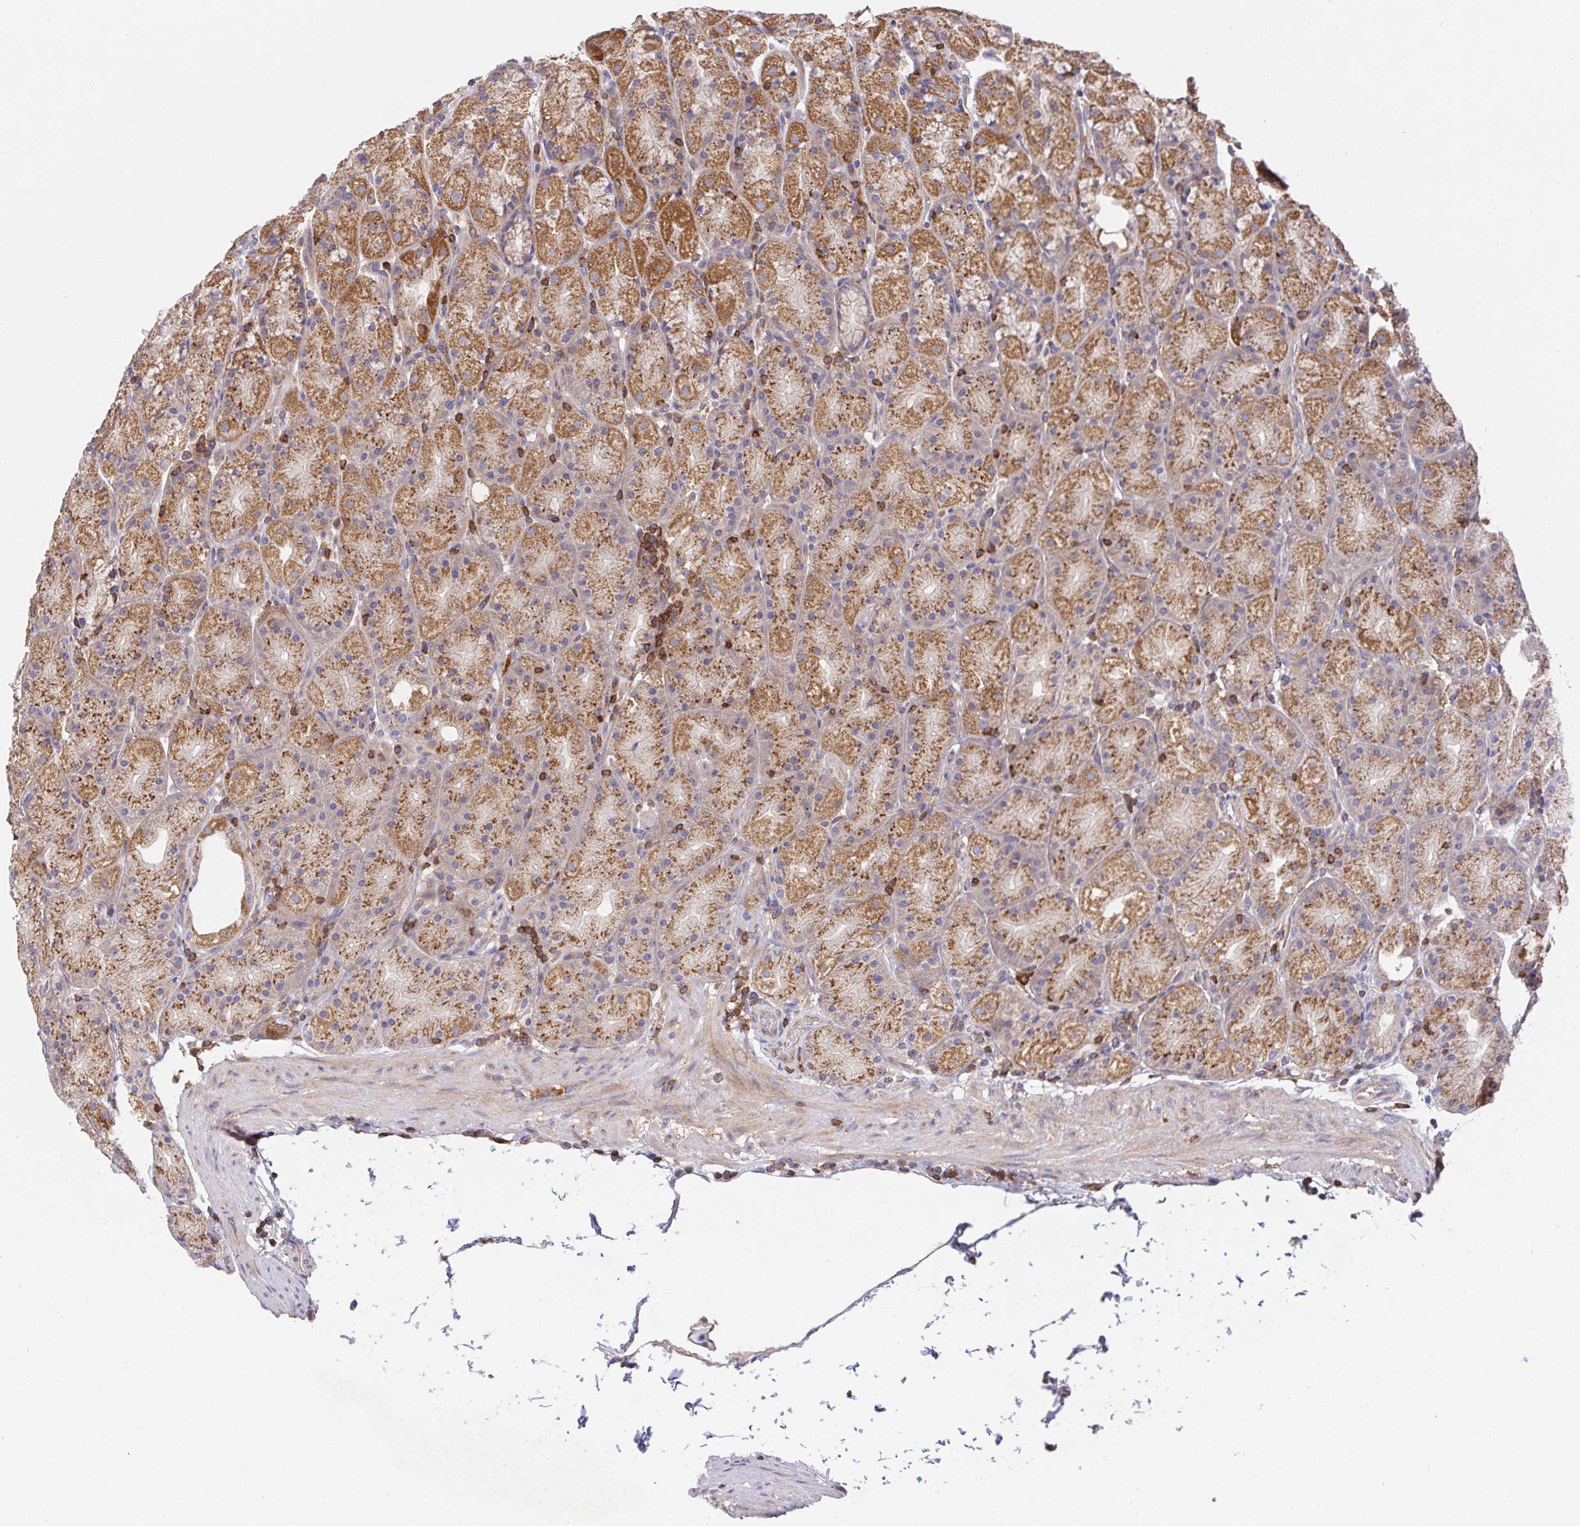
{"staining": {"intensity": "moderate", "quantity": ">75%", "location": "cytoplasmic/membranous"}, "tissue": "stomach", "cell_type": "Glandular cells", "image_type": "normal", "snomed": [{"axis": "morphology", "description": "Normal tissue, NOS"}, {"axis": "topography", "description": "Stomach, upper"}, {"axis": "topography", "description": "Stomach"}], "caption": "Glandular cells exhibit medium levels of moderate cytoplasmic/membranous staining in approximately >75% of cells in benign stomach.", "gene": "FAM241A", "patient": {"sex": "male", "age": 48}}